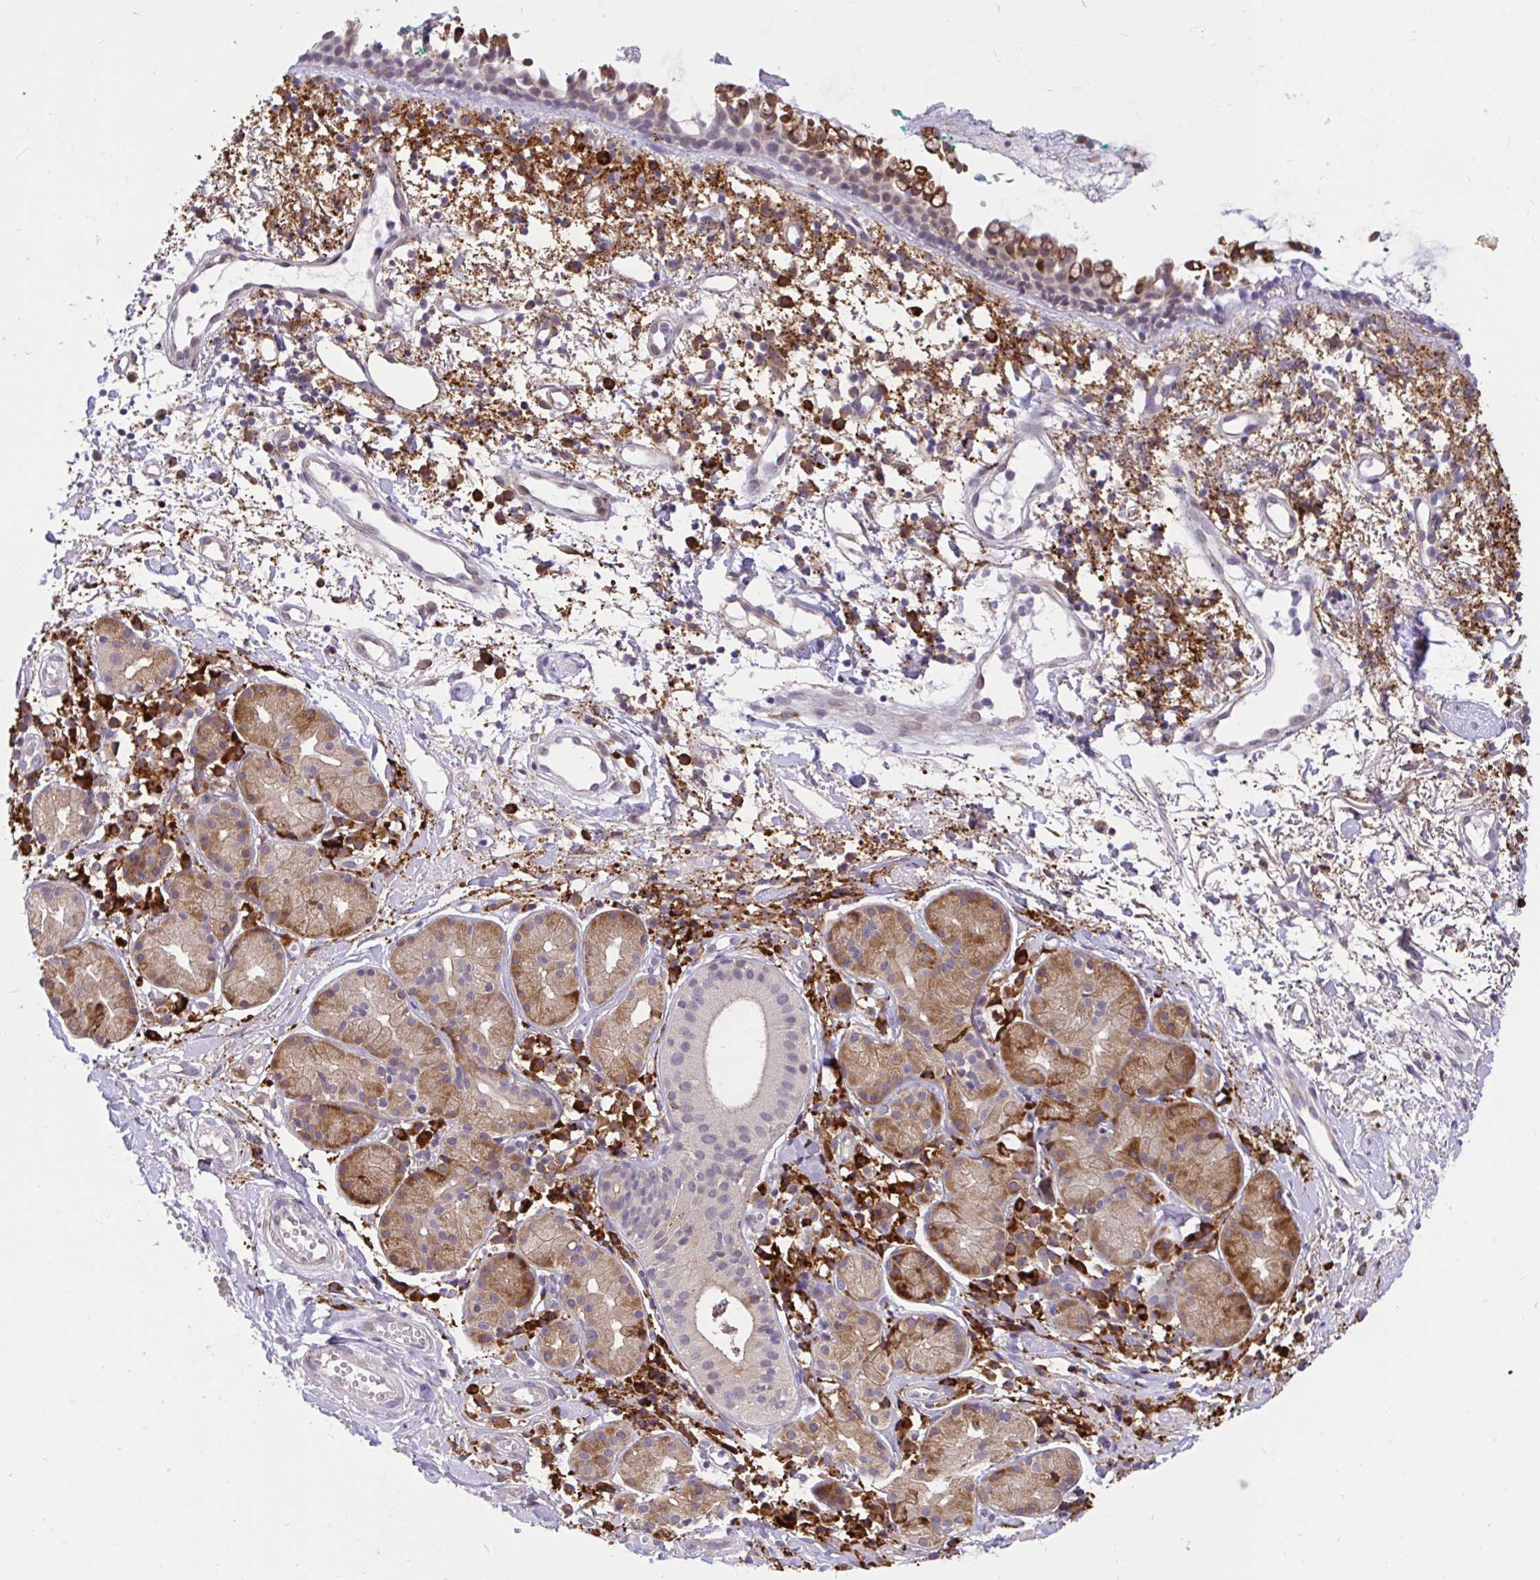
{"staining": {"intensity": "strong", "quantity": ">75%", "location": "cytoplasmic/membranous"}, "tissue": "nasopharynx", "cell_type": "Respiratory epithelial cells", "image_type": "normal", "snomed": [{"axis": "morphology", "description": "Normal tissue, NOS"}, {"axis": "morphology", "description": "Basal cell carcinoma"}, {"axis": "topography", "description": "Cartilage tissue"}, {"axis": "topography", "description": "Nasopharynx"}, {"axis": "topography", "description": "Oral tissue"}], "caption": "Protein analysis of normal nasopharynx reveals strong cytoplasmic/membranous positivity in approximately >75% of respiratory epithelial cells.", "gene": "NAALAD2", "patient": {"sex": "female", "age": 77}}